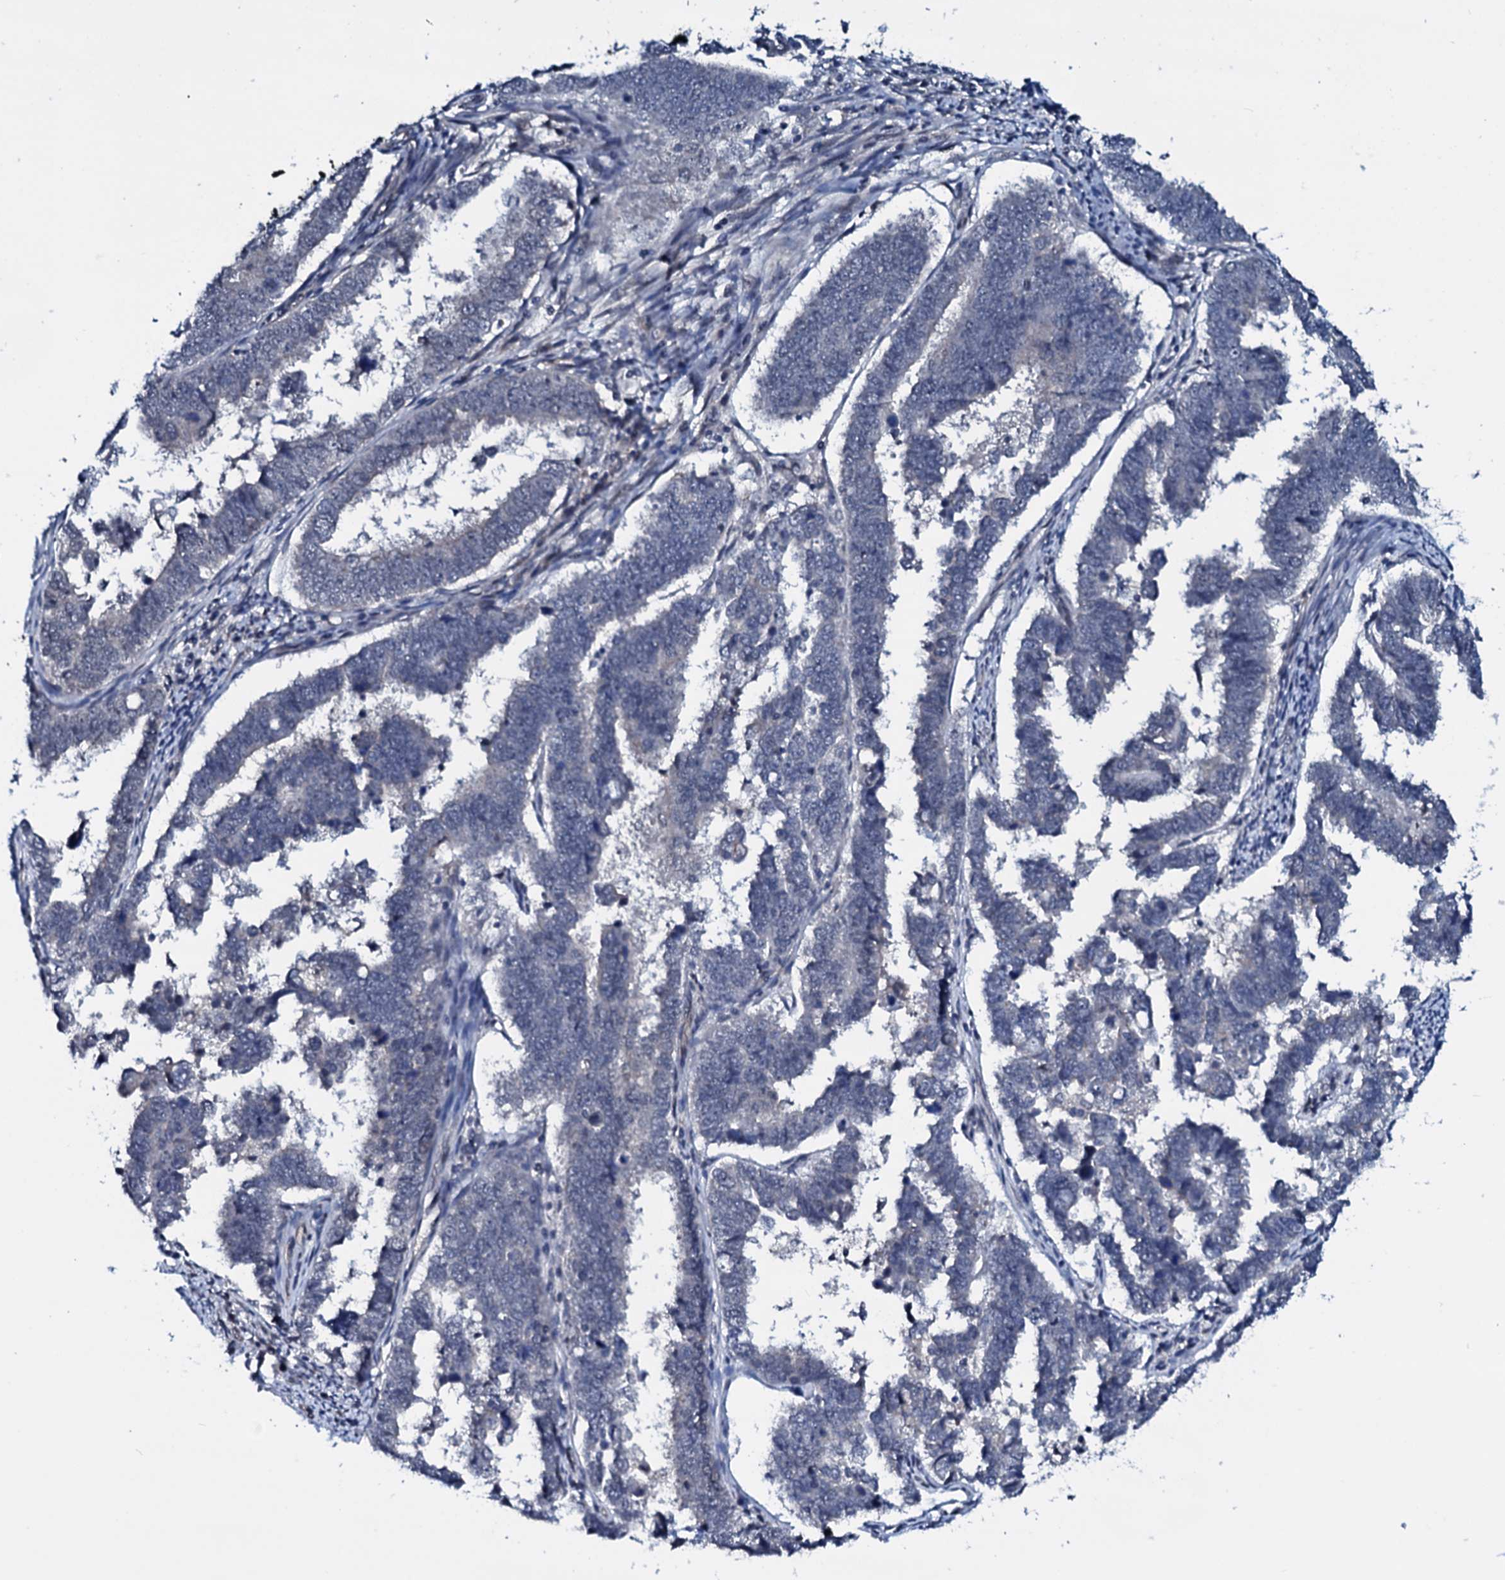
{"staining": {"intensity": "negative", "quantity": "none", "location": "none"}, "tissue": "endometrial cancer", "cell_type": "Tumor cells", "image_type": "cancer", "snomed": [{"axis": "morphology", "description": "Adenocarcinoma, NOS"}, {"axis": "topography", "description": "Endometrium"}], "caption": "This is an IHC histopathology image of endometrial cancer. There is no expression in tumor cells.", "gene": "OGFOD2", "patient": {"sex": "female", "age": 75}}